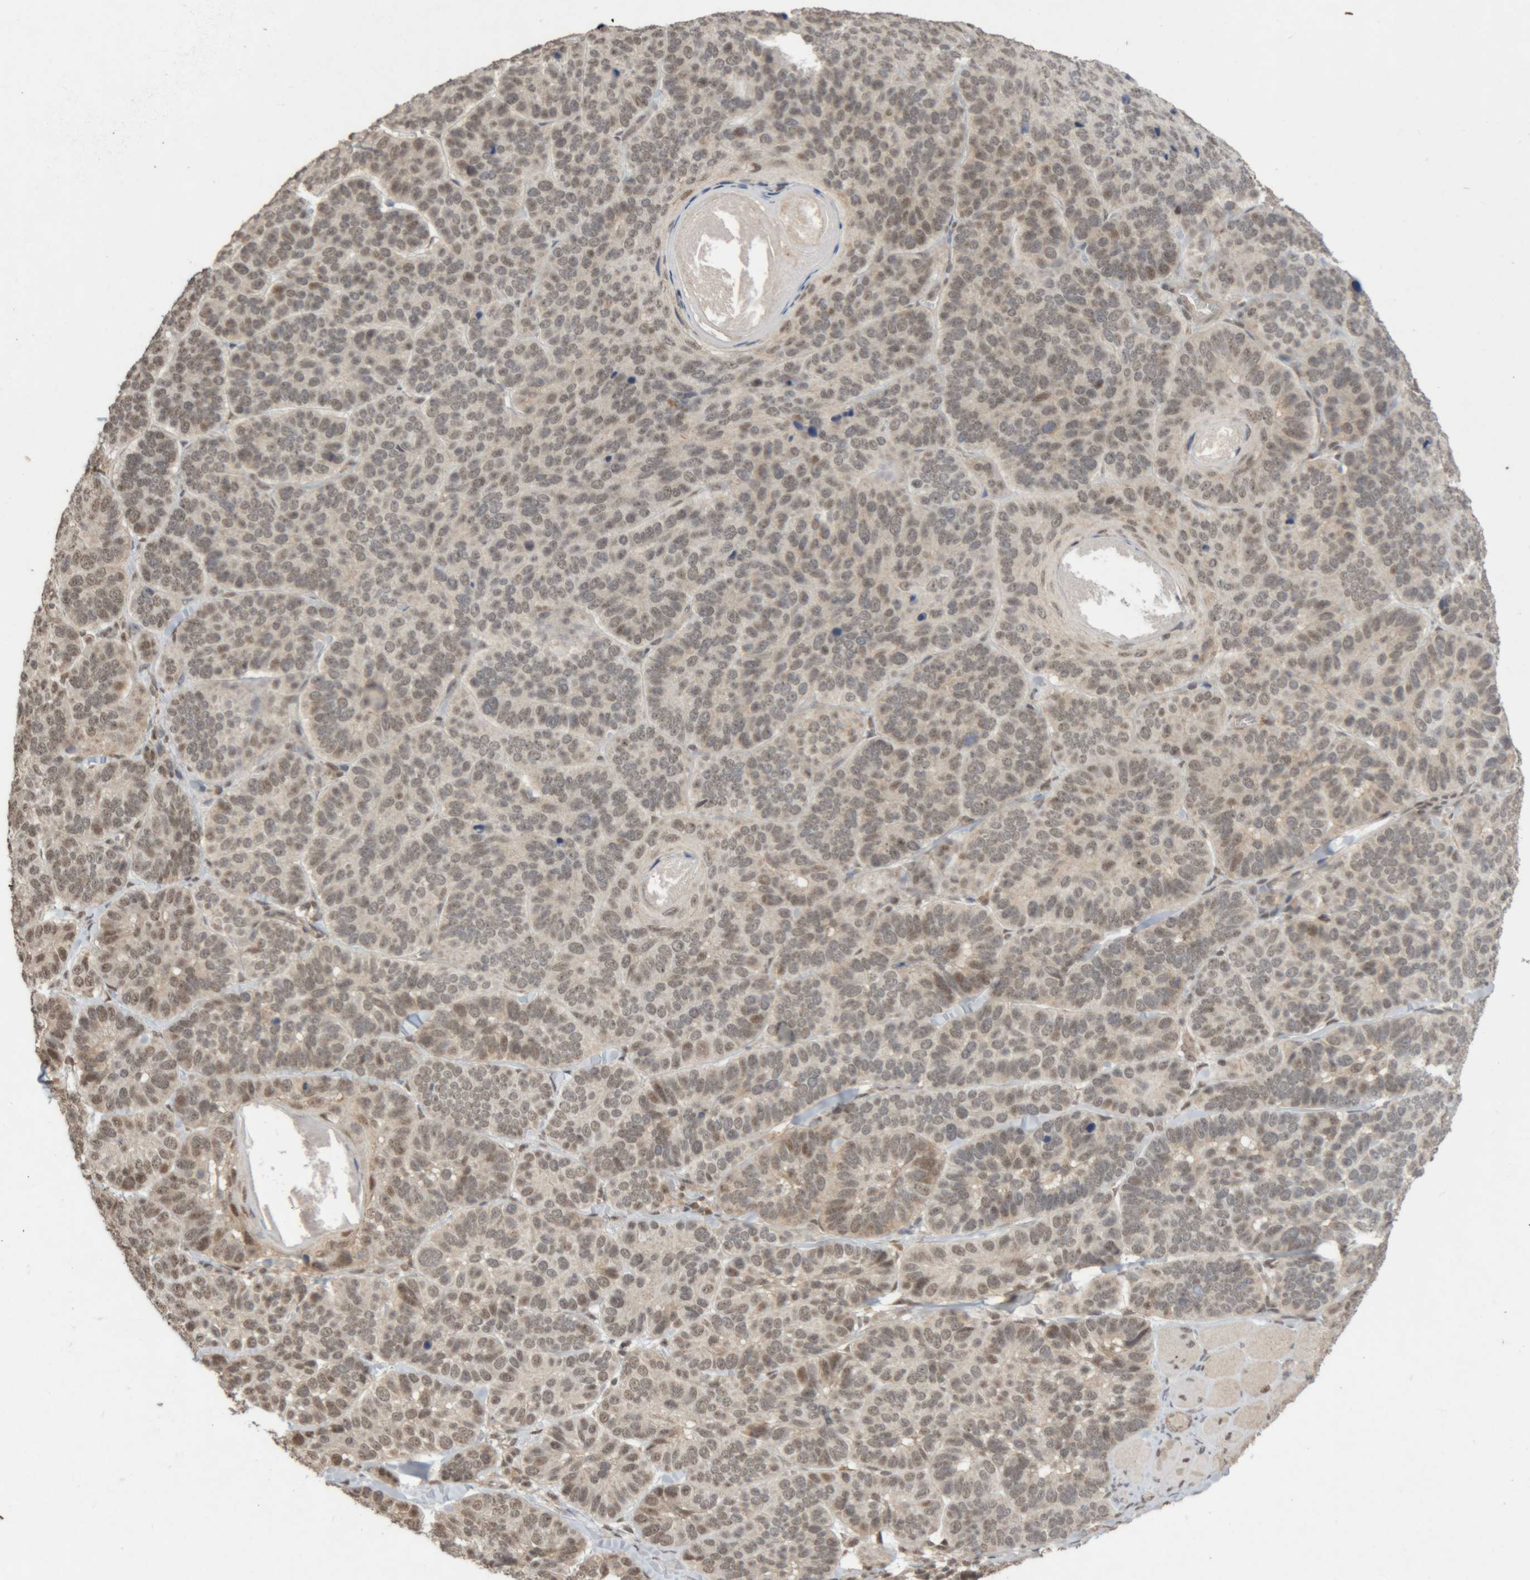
{"staining": {"intensity": "weak", "quantity": "25%-75%", "location": "nuclear"}, "tissue": "skin cancer", "cell_type": "Tumor cells", "image_type": "cancer", "snomed": [{"axis": "morphology", "description": "Basal cell carcinoma"}, {"axis": "topography", "description": "Skin"}], "caption": "Weak nuclear positivity for a protein is seen in about 25%-75% of tumor cells of skin cancer (basal cell carcinoma) using immunohistochemistry (IHC).", "gene": "KEAP1", "patient": {"sex": "male", "age": 62}}